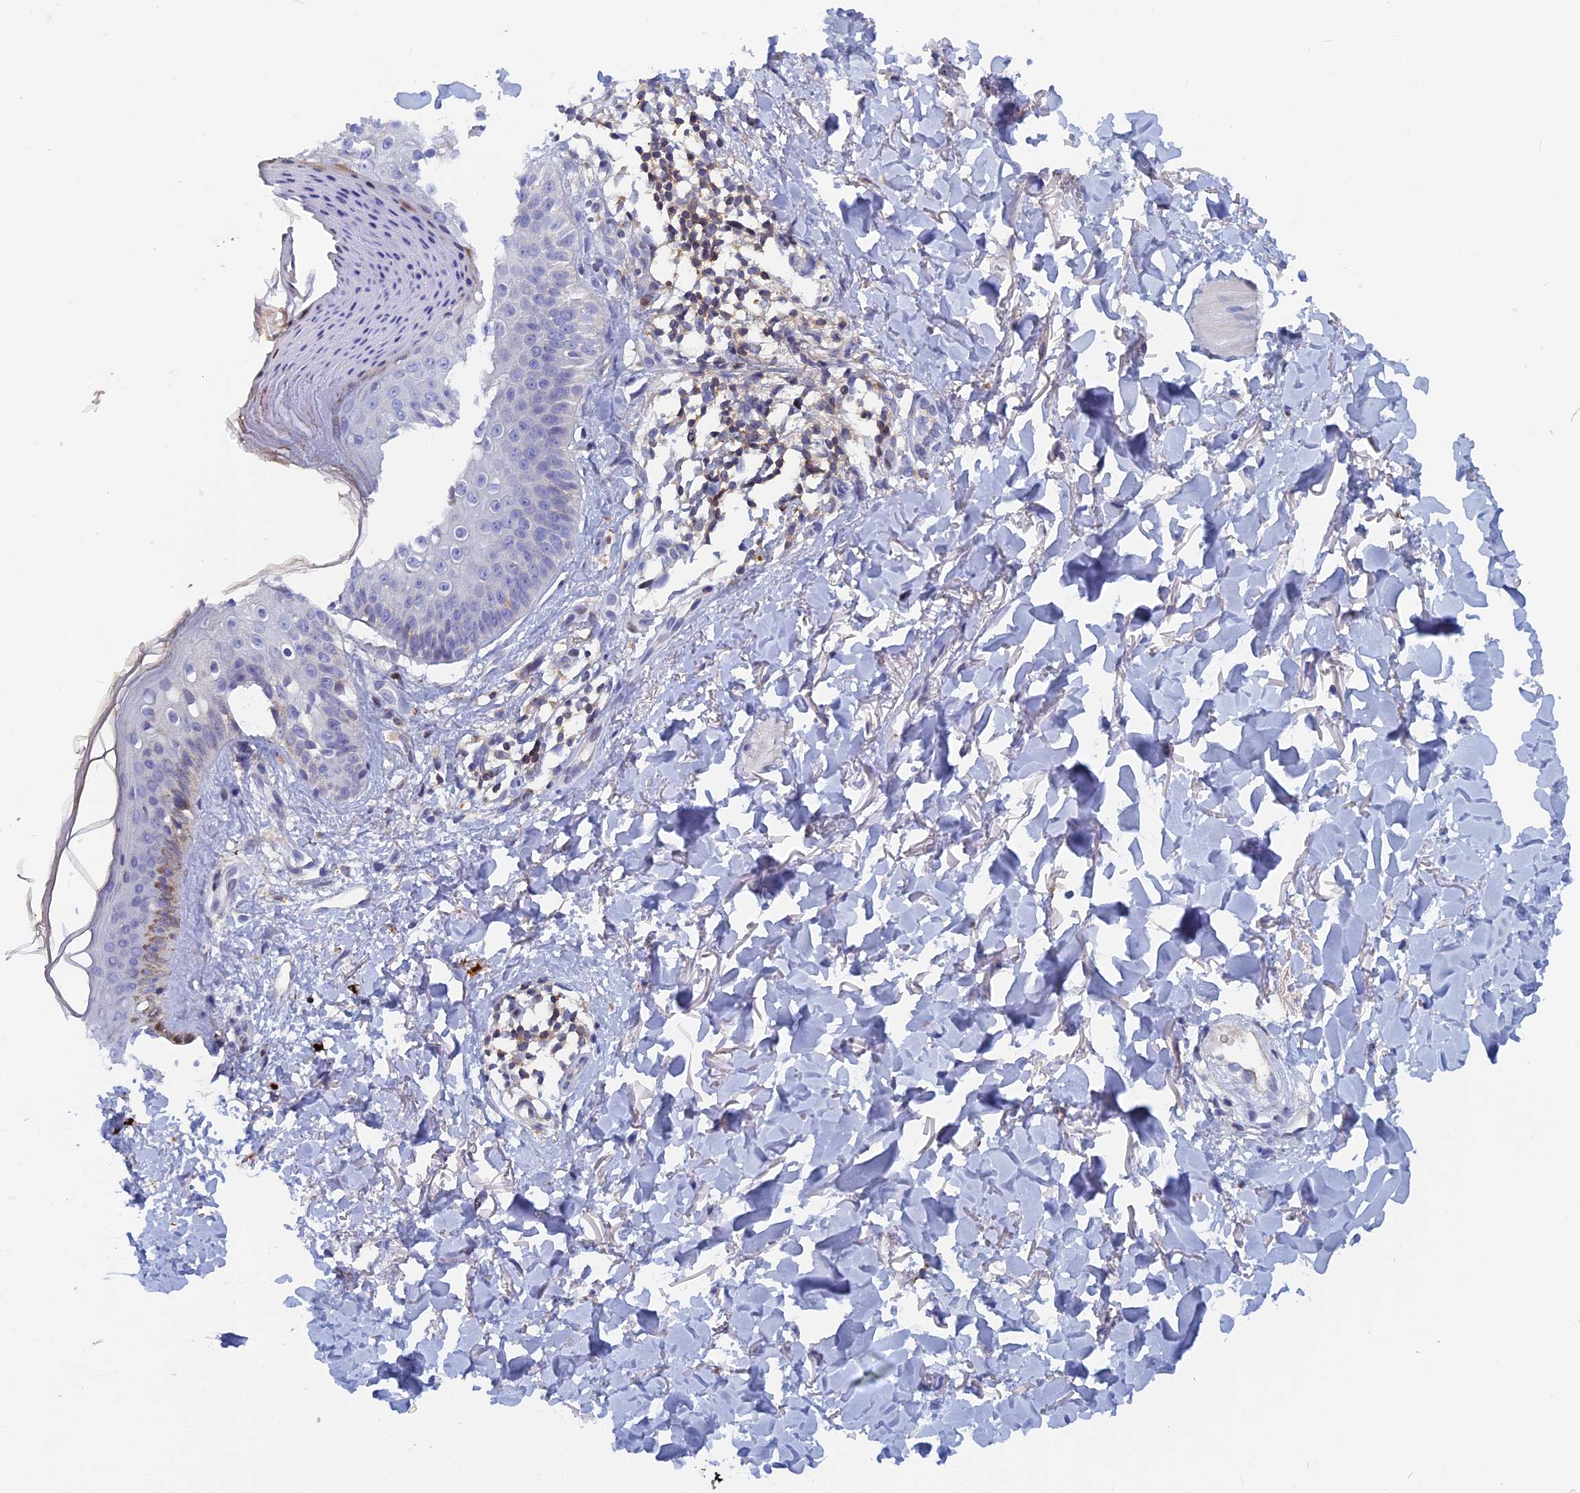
{"staining": {"intensity": "negative", "quantity": "none", "location": "none"}, "tissue": "skin", "cell_type": "Fibroblasts", "image_type": "normal", "snomed": [{"axis": "morphology", "description": "Normal tissue, NOS"}, {"axis": "topography", "description": "Skin"}], "caption": "Skin stained for a protein using immunohistochemistry displays no positivity fibroblasts.", "gene": "ACP7", "patient": {"sex": "female", "age": 58}}